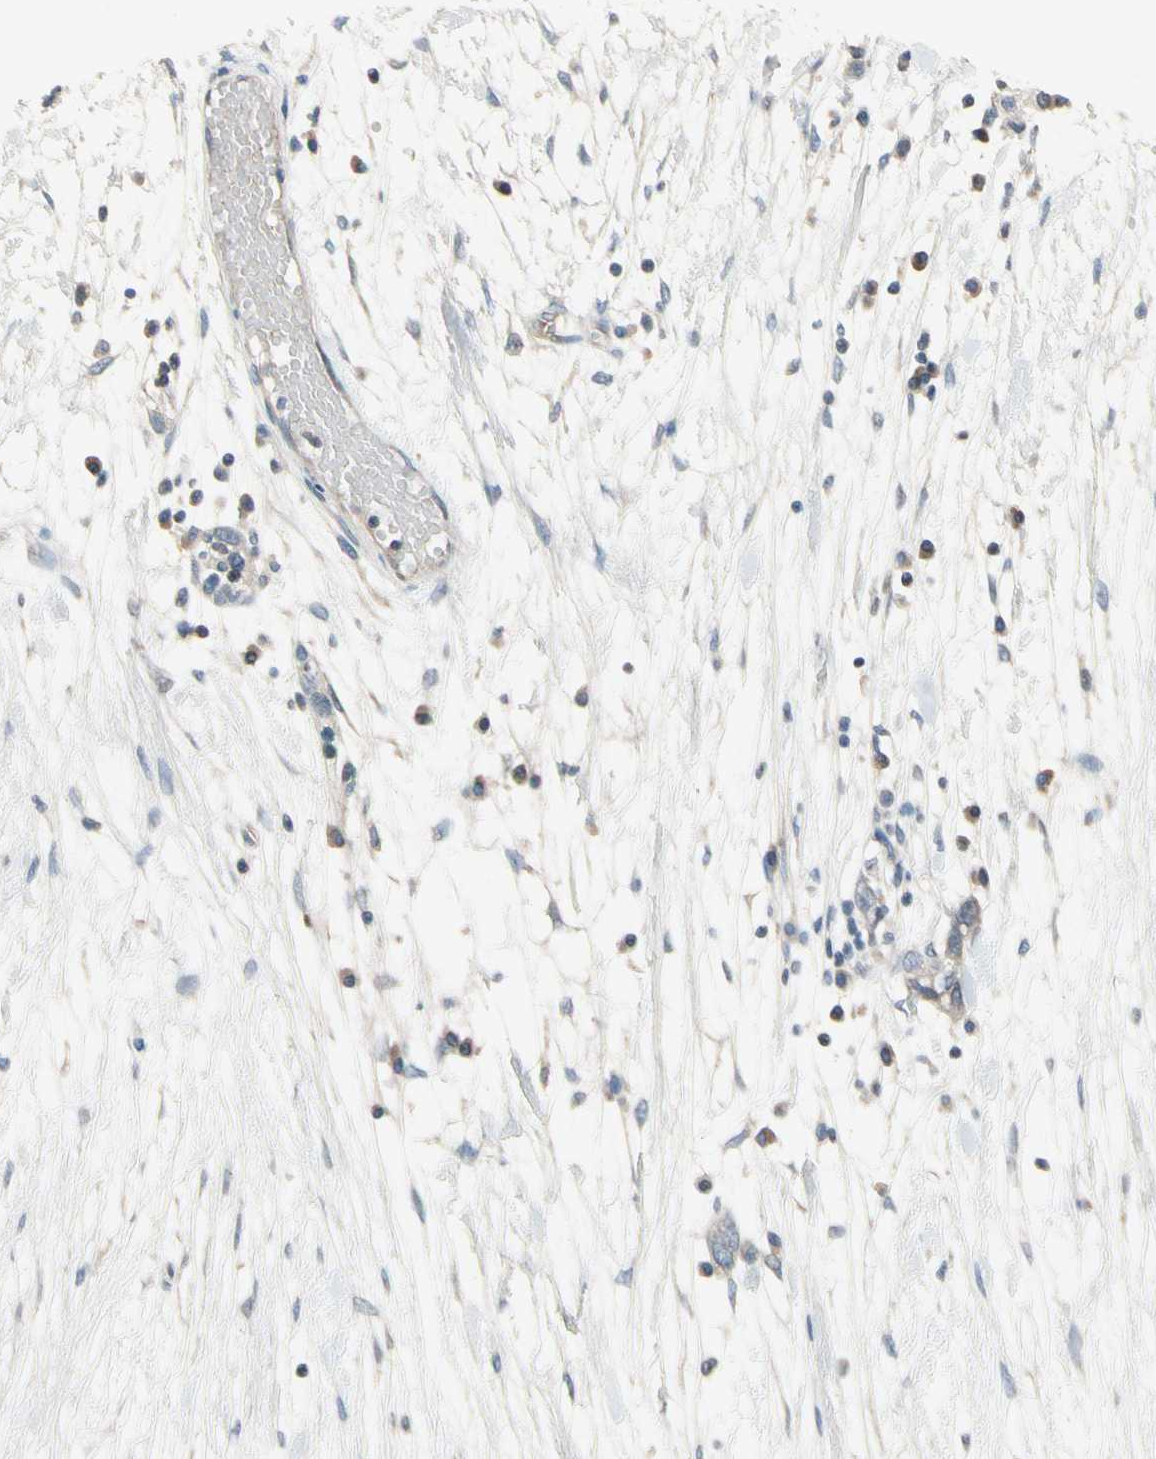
{"staining": {"intensity": "weak", "quantity": "25%-75%", "location": "cytoplasmic/membranous"}, "tissue": "ovarian cancer", "cell_type": "Tumor cells", "image_type": "cancer", "snomed": [{"axis": "morphology", "description": "Cystadenocarcinoma, serous, NOS"}, {"axis": "topography", "description": "Ovary"}], "caption": "A brown stain shows weak cytoplasmic/membranous expression of a protein in human ovarian cancer tumor cells. (DAB (3,3'-diaminobenzidine) = brown stain, brightfield microscopy at high magnification).", "gene": "CFAP36", "patient": {"sex": "female", "age": 71}}